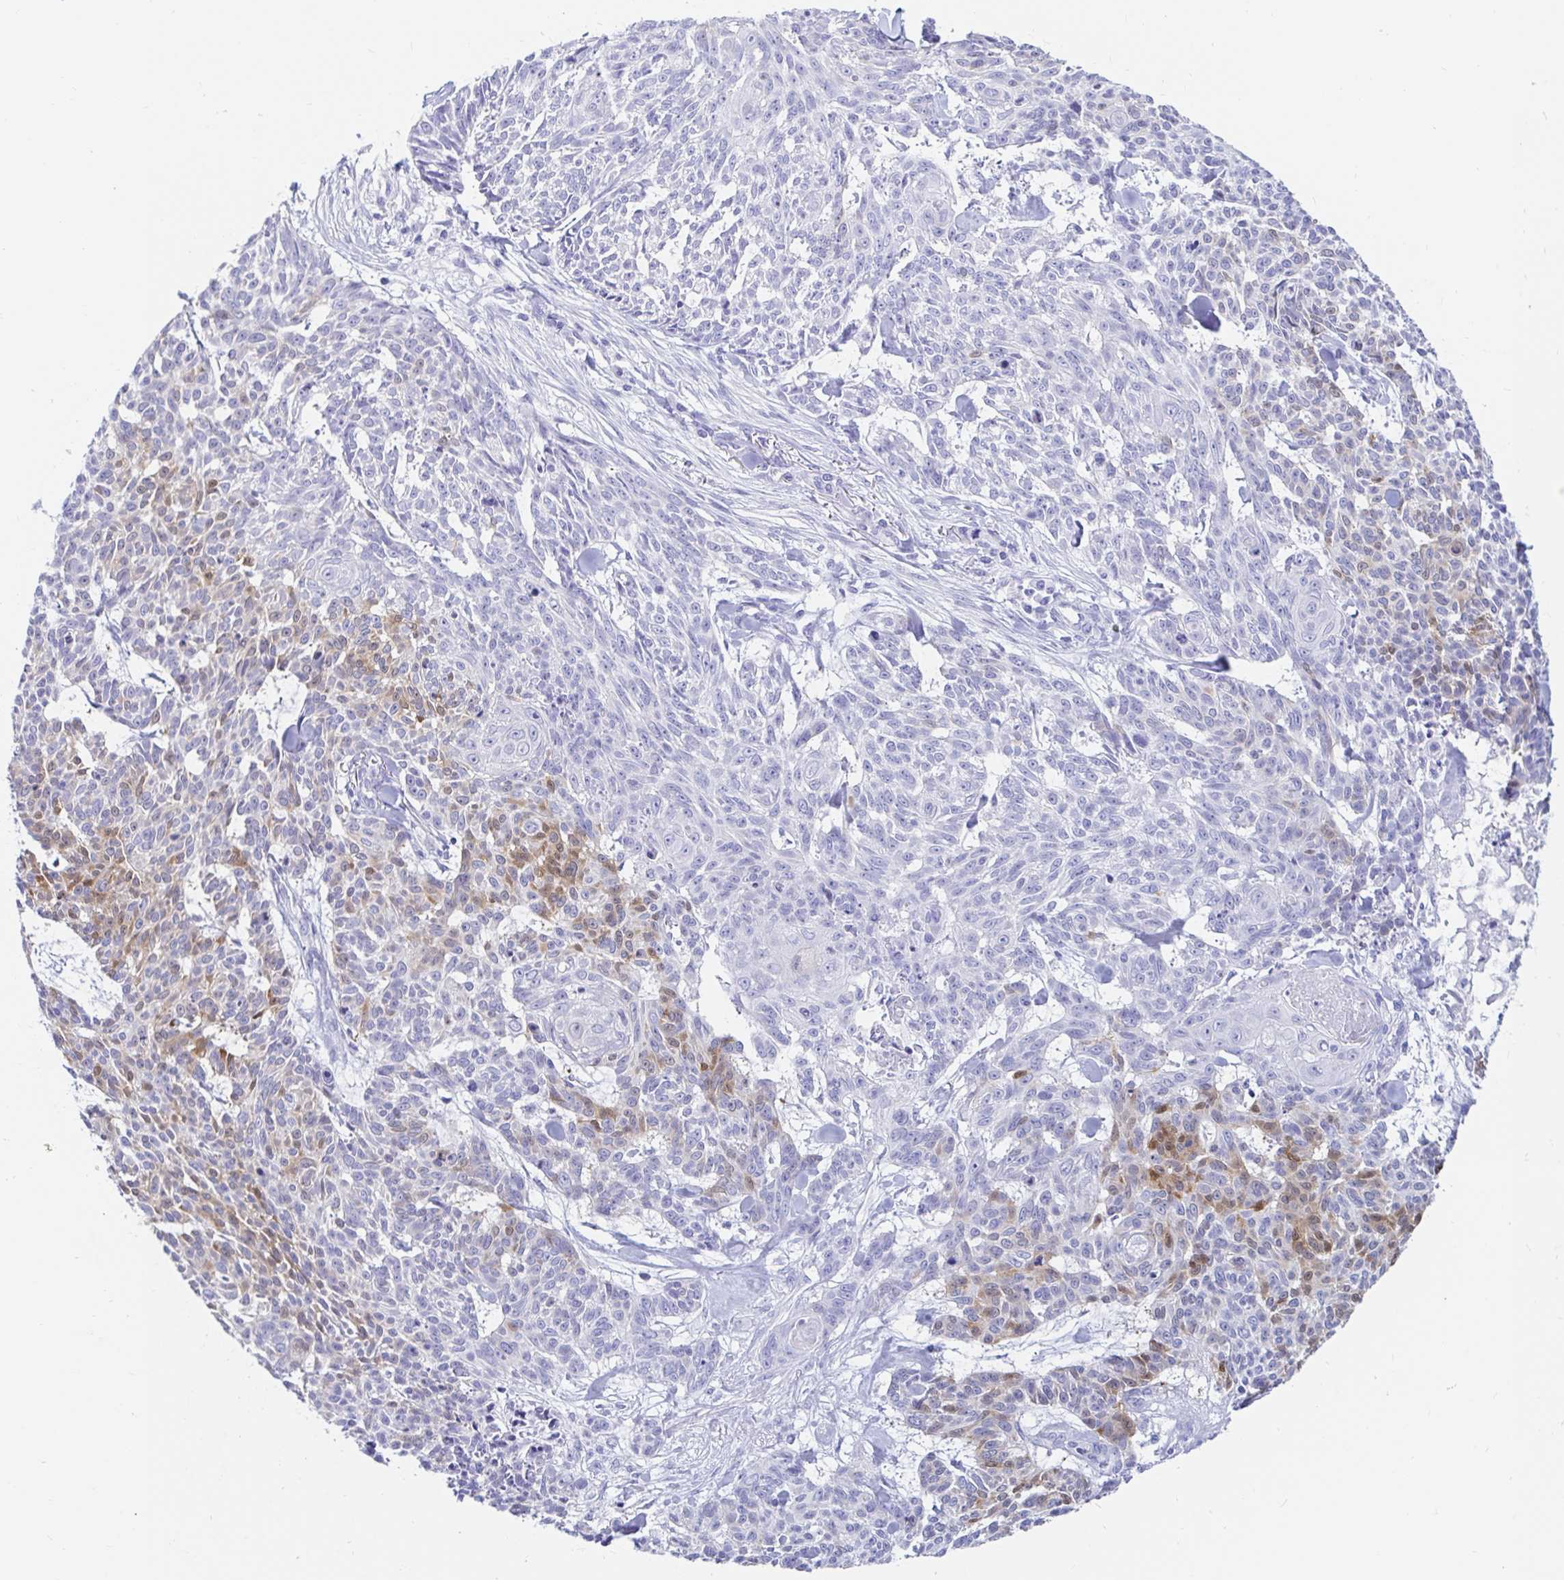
{"staining": {"intensity": "moderate", "quantity": "<25%", "location": "cytoplasmic/membranous"}, "tissue": "skin cancer", "cell_type": "Tumor cells", "image_type": "cancer", "snomed": [{"axis": "morphology", "description": "Basal cell carcinoma"}, {"axis": "topography", "description": "Skin"}], "caption": "Immunohistochemistry histopathology image of skin cancer stained for a protein (brown), which displays low levels of moderate cytoplasmic/membranous staining in approximately <25% of tumor cells.", "gene": "PPP1R1B", "patient": {"sex": "female", "age": 93}}